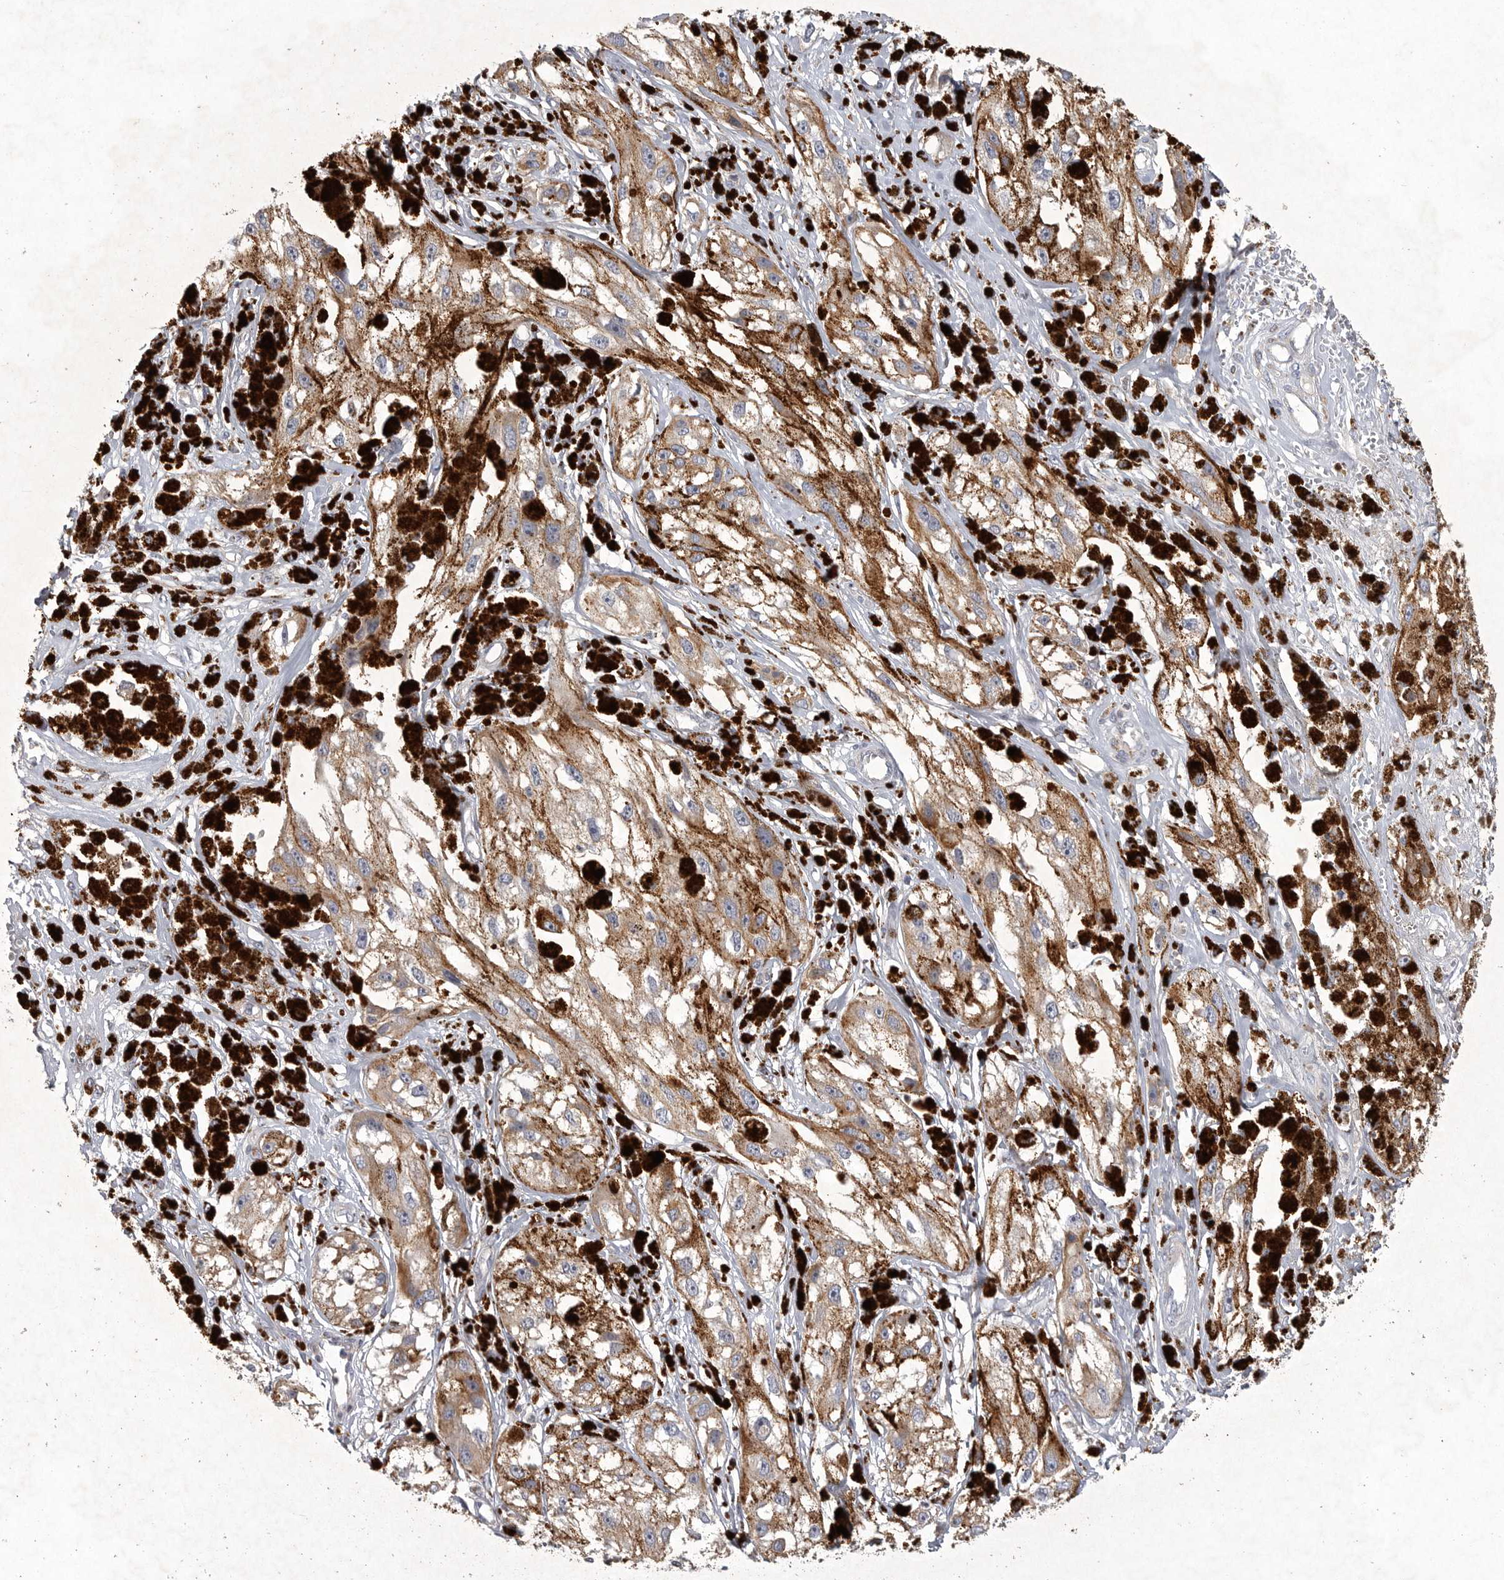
{"staining": {"intensity": "weak", "quantity": "<25%", "location": "cytoplasmic/membranous"}, "tissue": "melanoma", "cell_type": "Tumor cells", "image_type": "cancer", "snomed": [{"axis": "morphology", "description": "Malignant melanoma, NOS"}, {"axis": "topography", "description": "Skin"}], "caption": "Human malignant melanoma stained for a protein using immunohistochemistry exhibits no expression in tumor cells.", "gene": "LAMTOR3", "patient": {"sex": "male", "age": 88}}